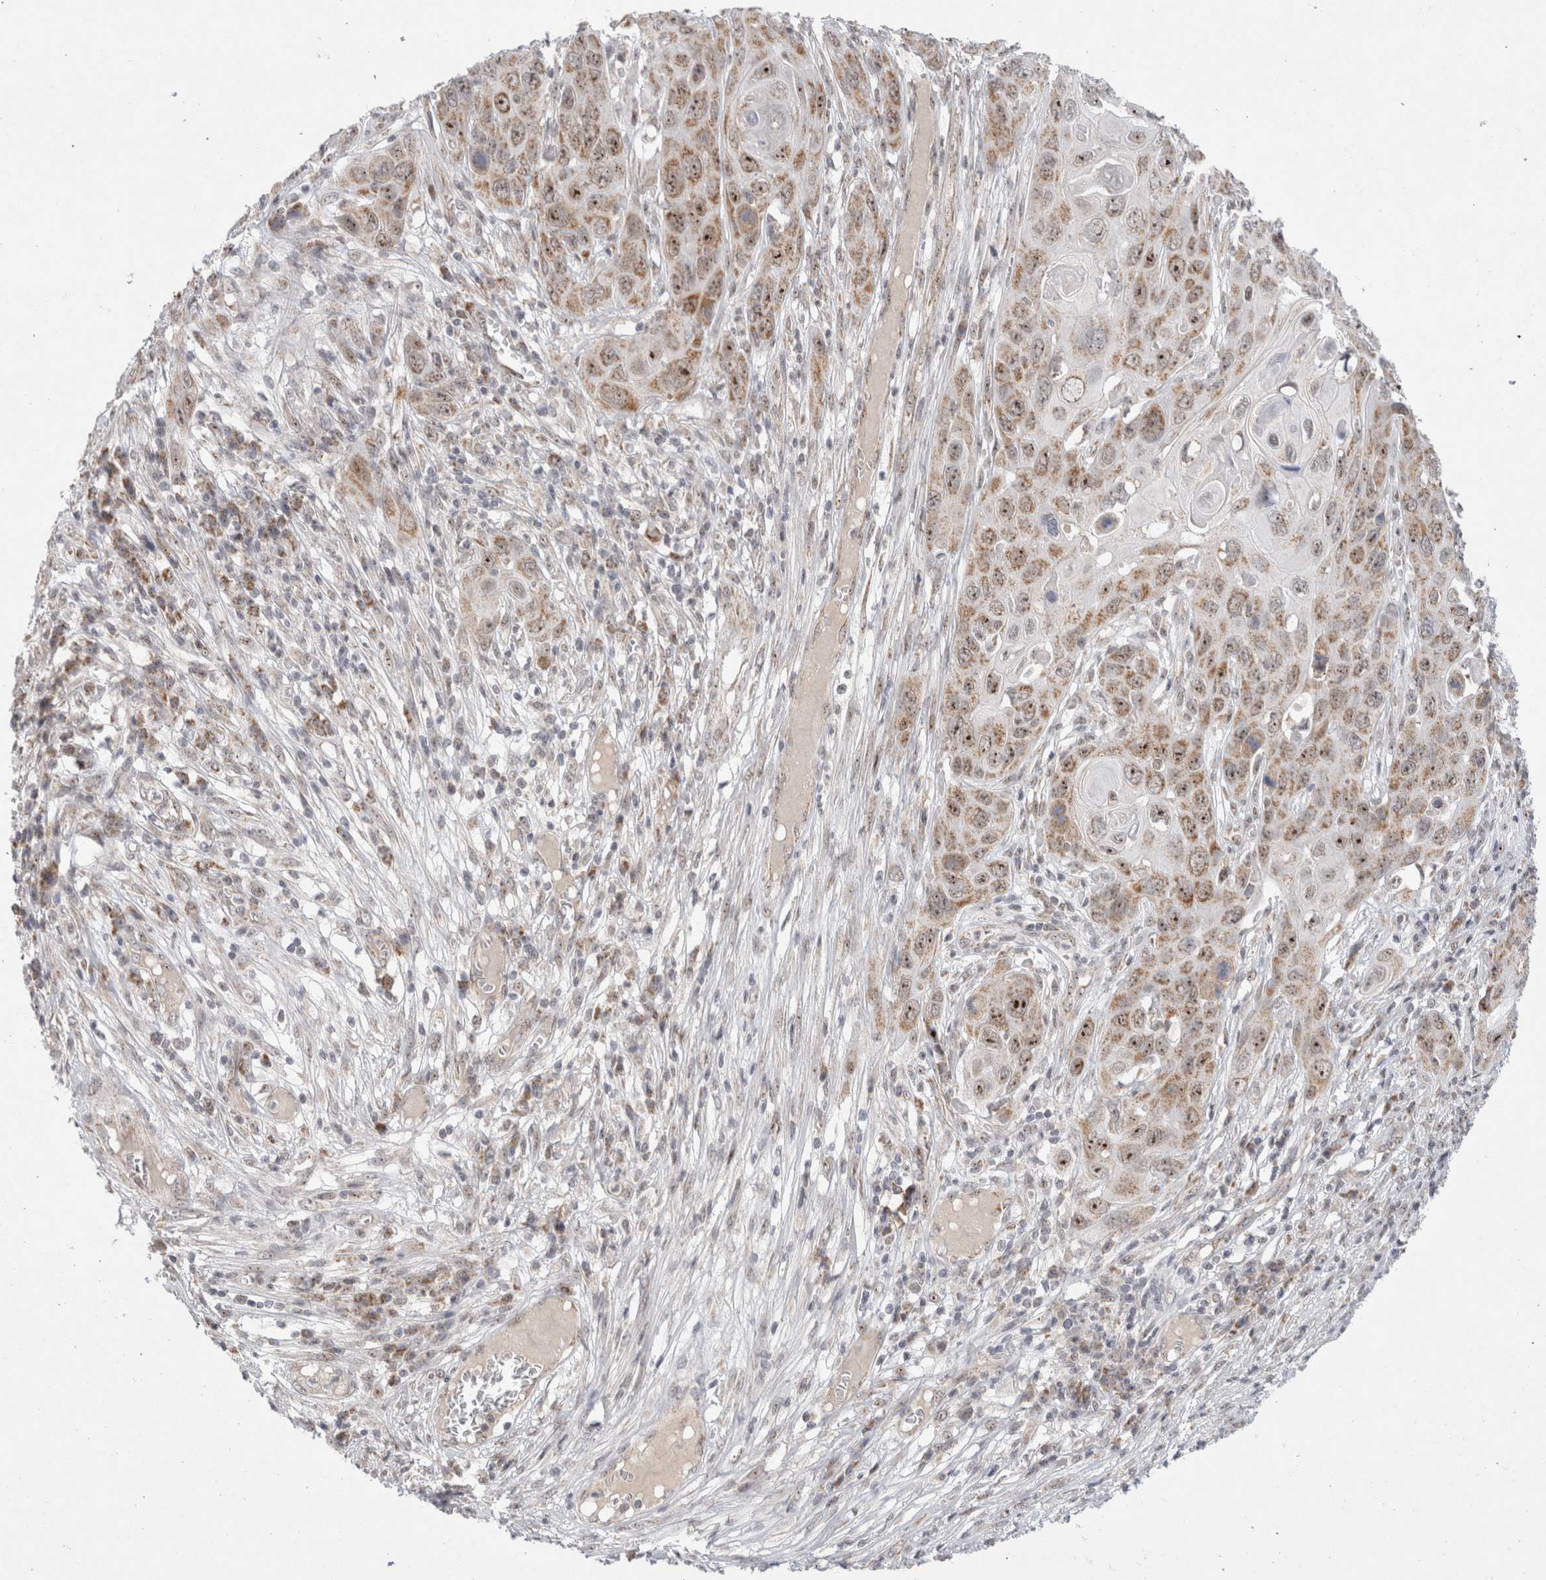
{"staining": {"intensity": "moderate", "quantity": ">75%", "location": "cytoplasmic/membranous,nuclear"}, "tissue": "skin cancer", "cell_type": "Tumor cells", "image_type": "cancer", "snomed": [{"axis": "morphology", "description": "Squamous cell carcinoma, NOS"}, {"axis": "topography", "description": "Skin"}], "caption": "There is medium levels of moderate cytoplasmic/membranous and nuclear expression in tumor cells of skin squamous cell carcinoma, as demonstrated by immunohistochemical staining (brown color).", "gene": "MRPL37", "patient": {"sex": "male", "age": 55}}